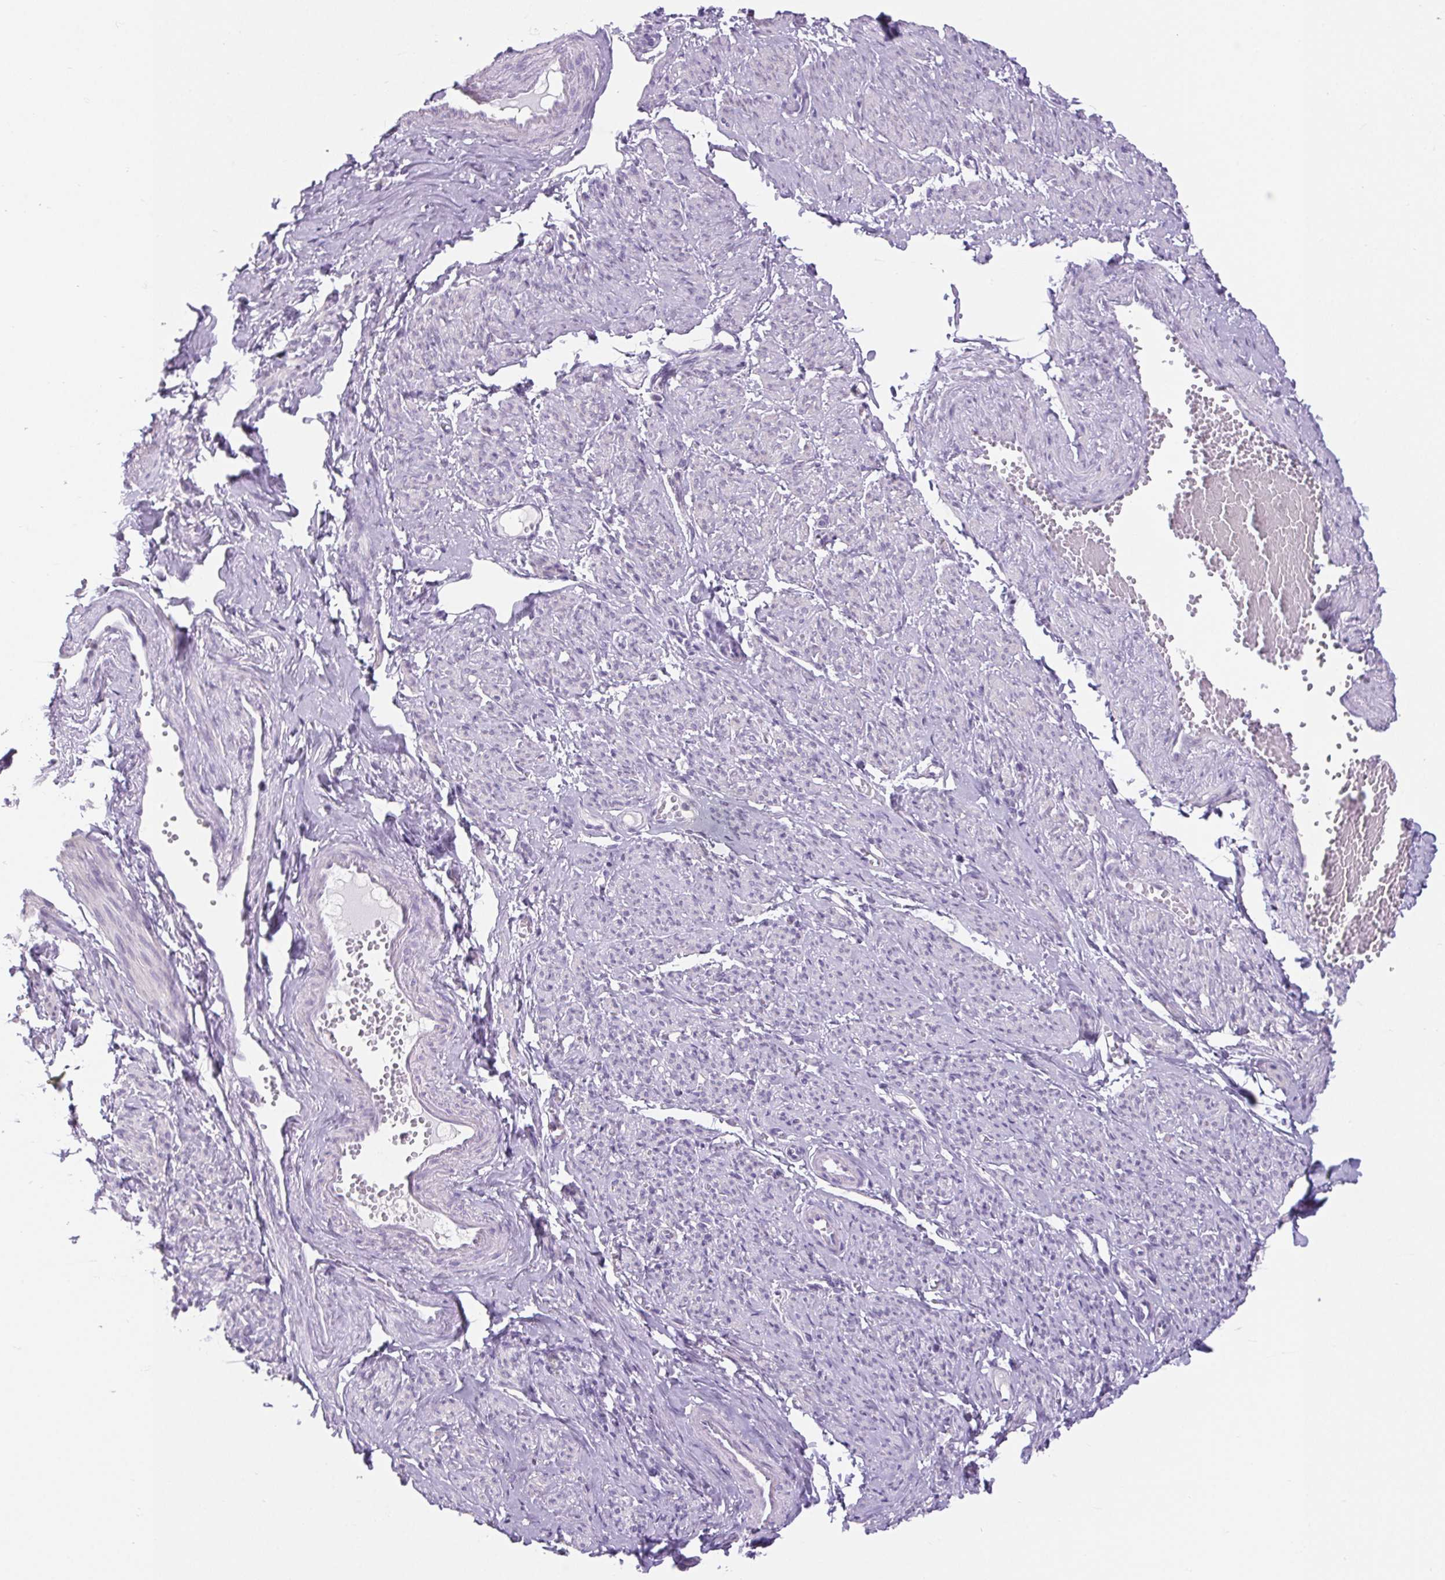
{"staining": {"intensity": "negative", "quantity": "none", "location": "none"}, "tissue": "smooth muscle", "cell_type": "Smooth muscle cells", "image_type": "normal", "snomed": [{"axis": "morphology", "description": "Normal tissue, NOS"}, {"axis": "topography", "description": "Smooth muscle"}], "caption": "Smooth muscle stained for a protein using IHC exhibits no positivity smooth muscle cells.", "gene": "BCAS1", "patient": {"sex": "female", "age": 65}}